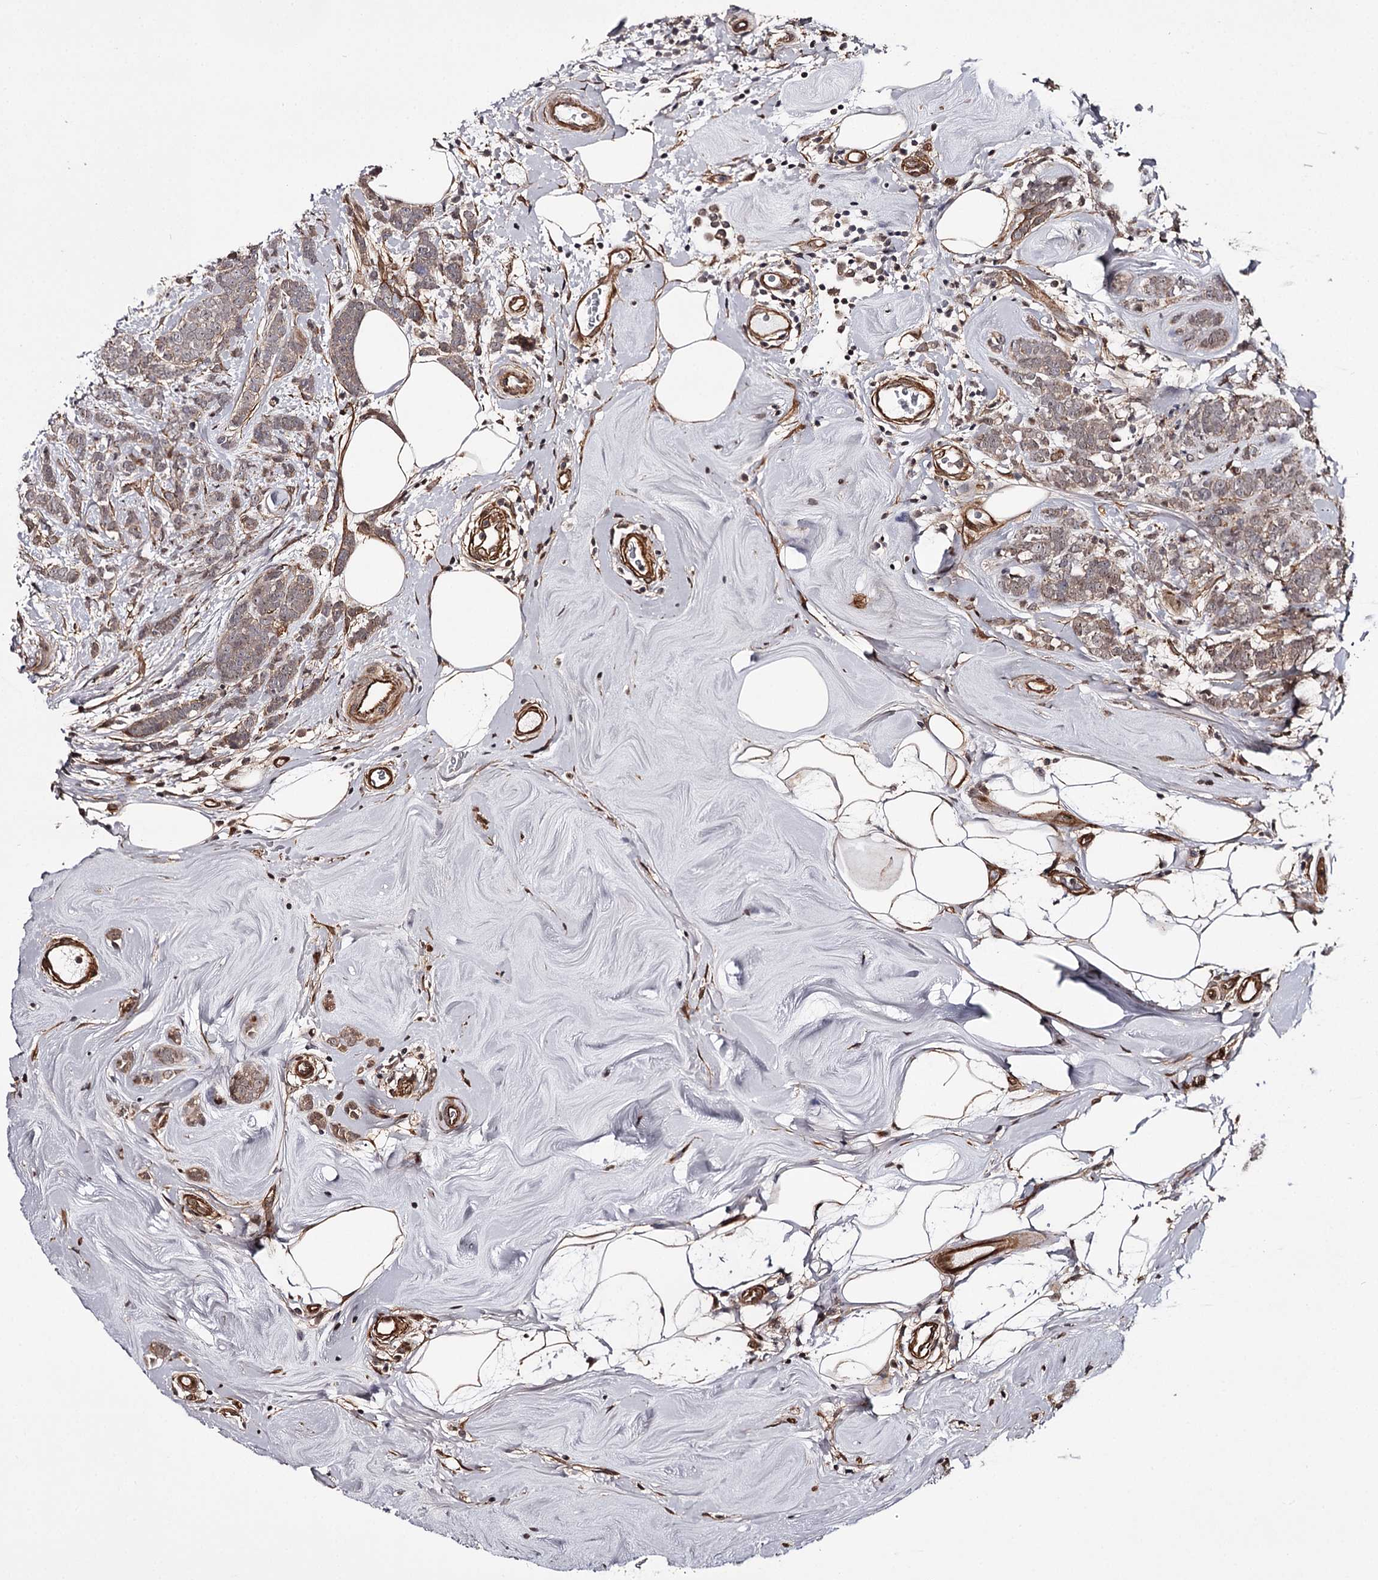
{"staining": {"intensity": "weak", "quantity": "<25%", "location": "cytoplasmic/membranous"}, "tissue": "breast cancer", "cell_type": "Tumor cells", "image_type": "cancer", "snomed": [{"axis": "morphology", "description": "Lobular carcinoma"}, {"axis": "topography", "description": "Breast"}], "caption": "An immunohistochemistry (IHC) micrograph of breast cancer is shown. There is no staining in tumor cells of breast cancer.", "gene": "TTC33", "patient": {"sex": "female", "age": 58}}